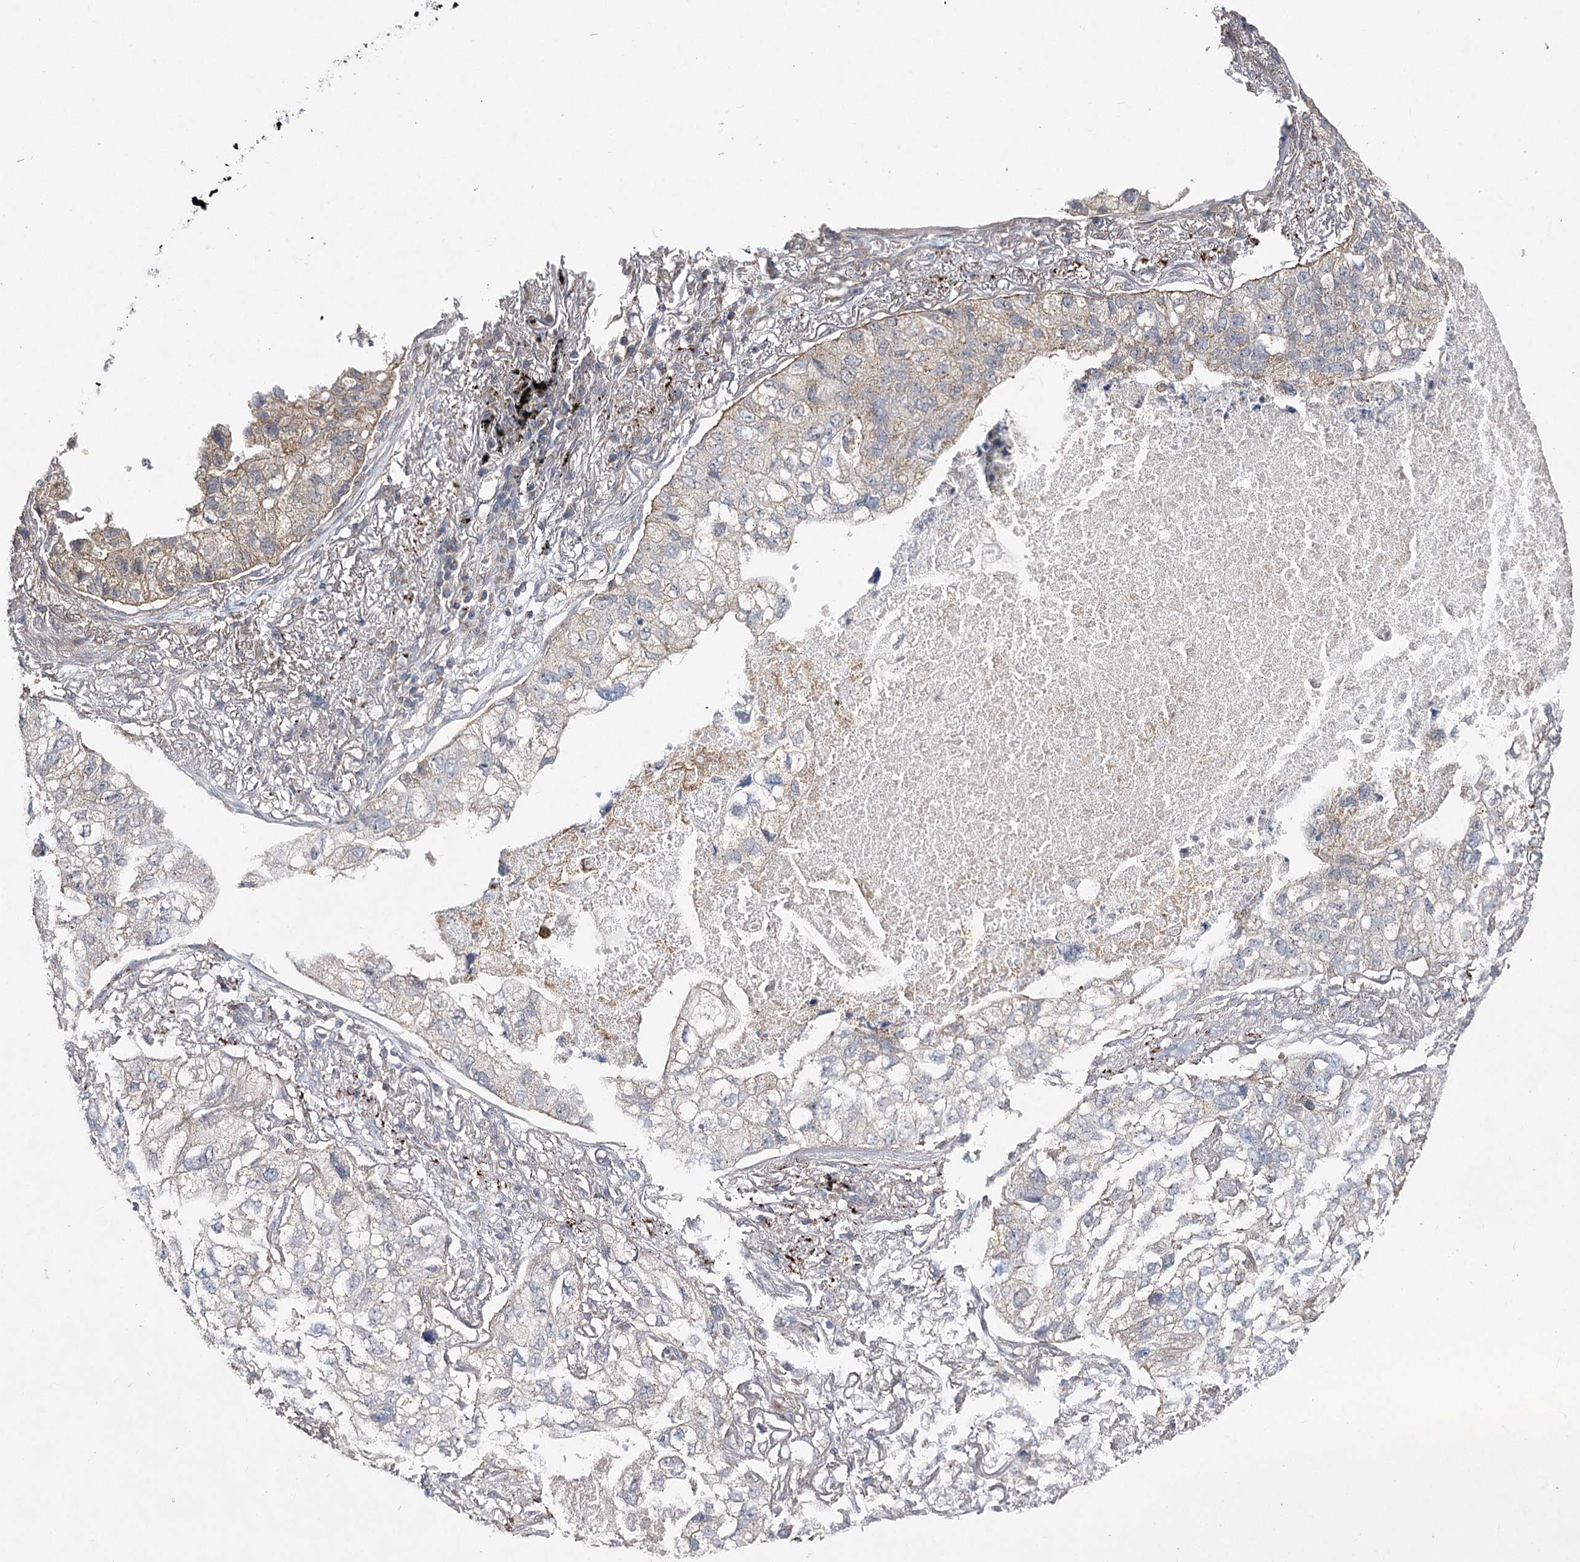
{"staining": {"intensity": "weak", "quantity": "<25%", "location": "cytoplasmic/membranous"}, "tissue": "lung cancer", "cell_type": "Tumor cells", "image_type": "cancer", "snomed": [{"axis": "morphology", "description": "Adenocarcinoma, NOS"}, {"axis": "topography", "description": "Lung"}], "caption": "Adenocarcinoma (lung) was stained to show a protein in brown. There is no significant positivity in tumor cells.", "gene": "AURKC", "patient": {"sex": "male", "age": 65}}